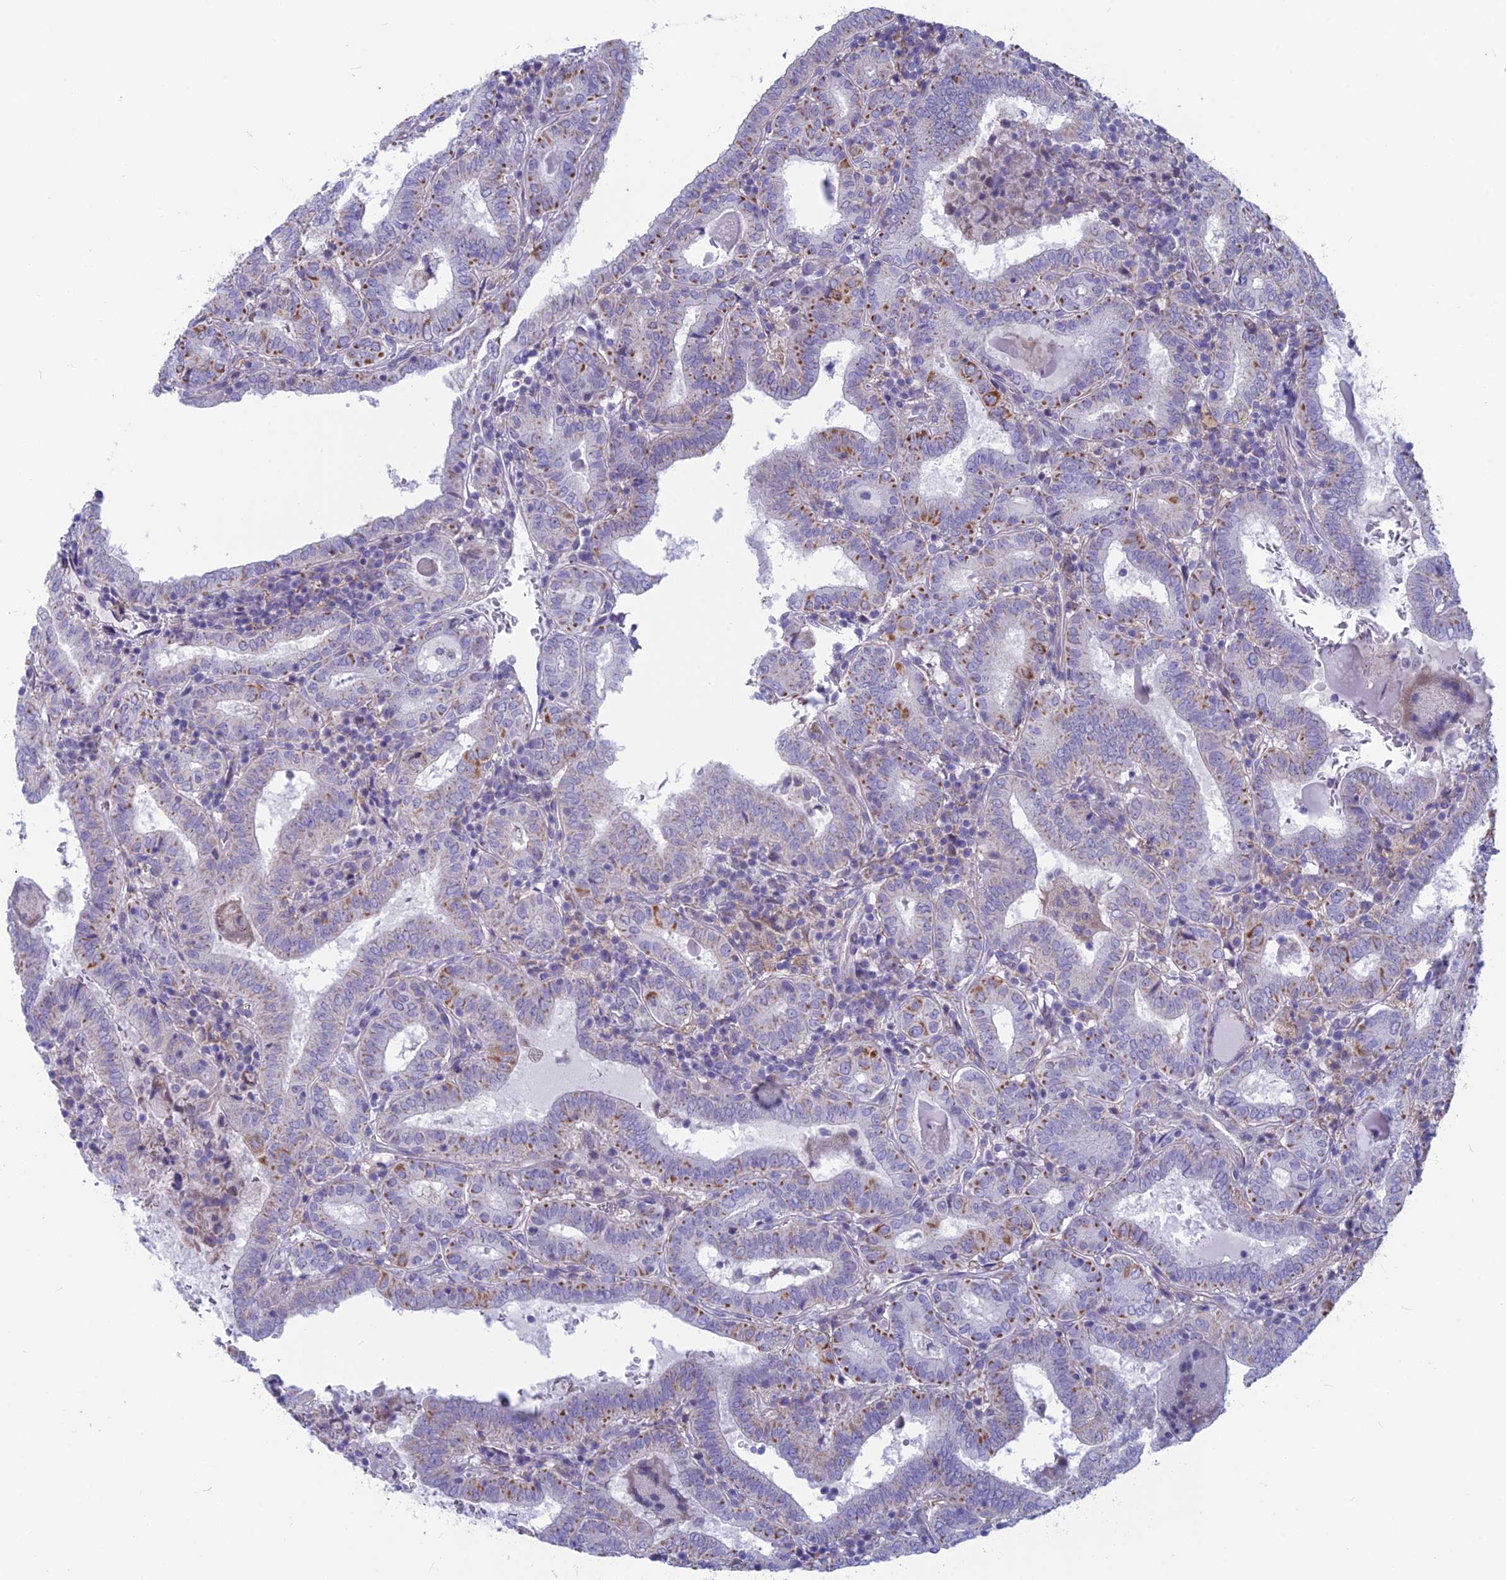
{"staining": {"intensity": "moderate", "quantity": "25%-75%", "location": "cytoplasmic/membranous"}, "tissue": "thyroid cancer", "cell_type": "Tumor cells", "image_type": "cancer", "snomed": [{"axis": "morphology", "description": "Papillary adenocarcinoma, NOS"}, {"axis": "topography", "description": "Thyroid gland"}], "caption": "IHC (DAB) staining of thyroid cancer demonstrates moderate cytoplasmic/membranous protein staining in approximately 25%-75% of tumor cells.", "gene": "PLAC9", "patient": {"sex": "female", "age": 72}}